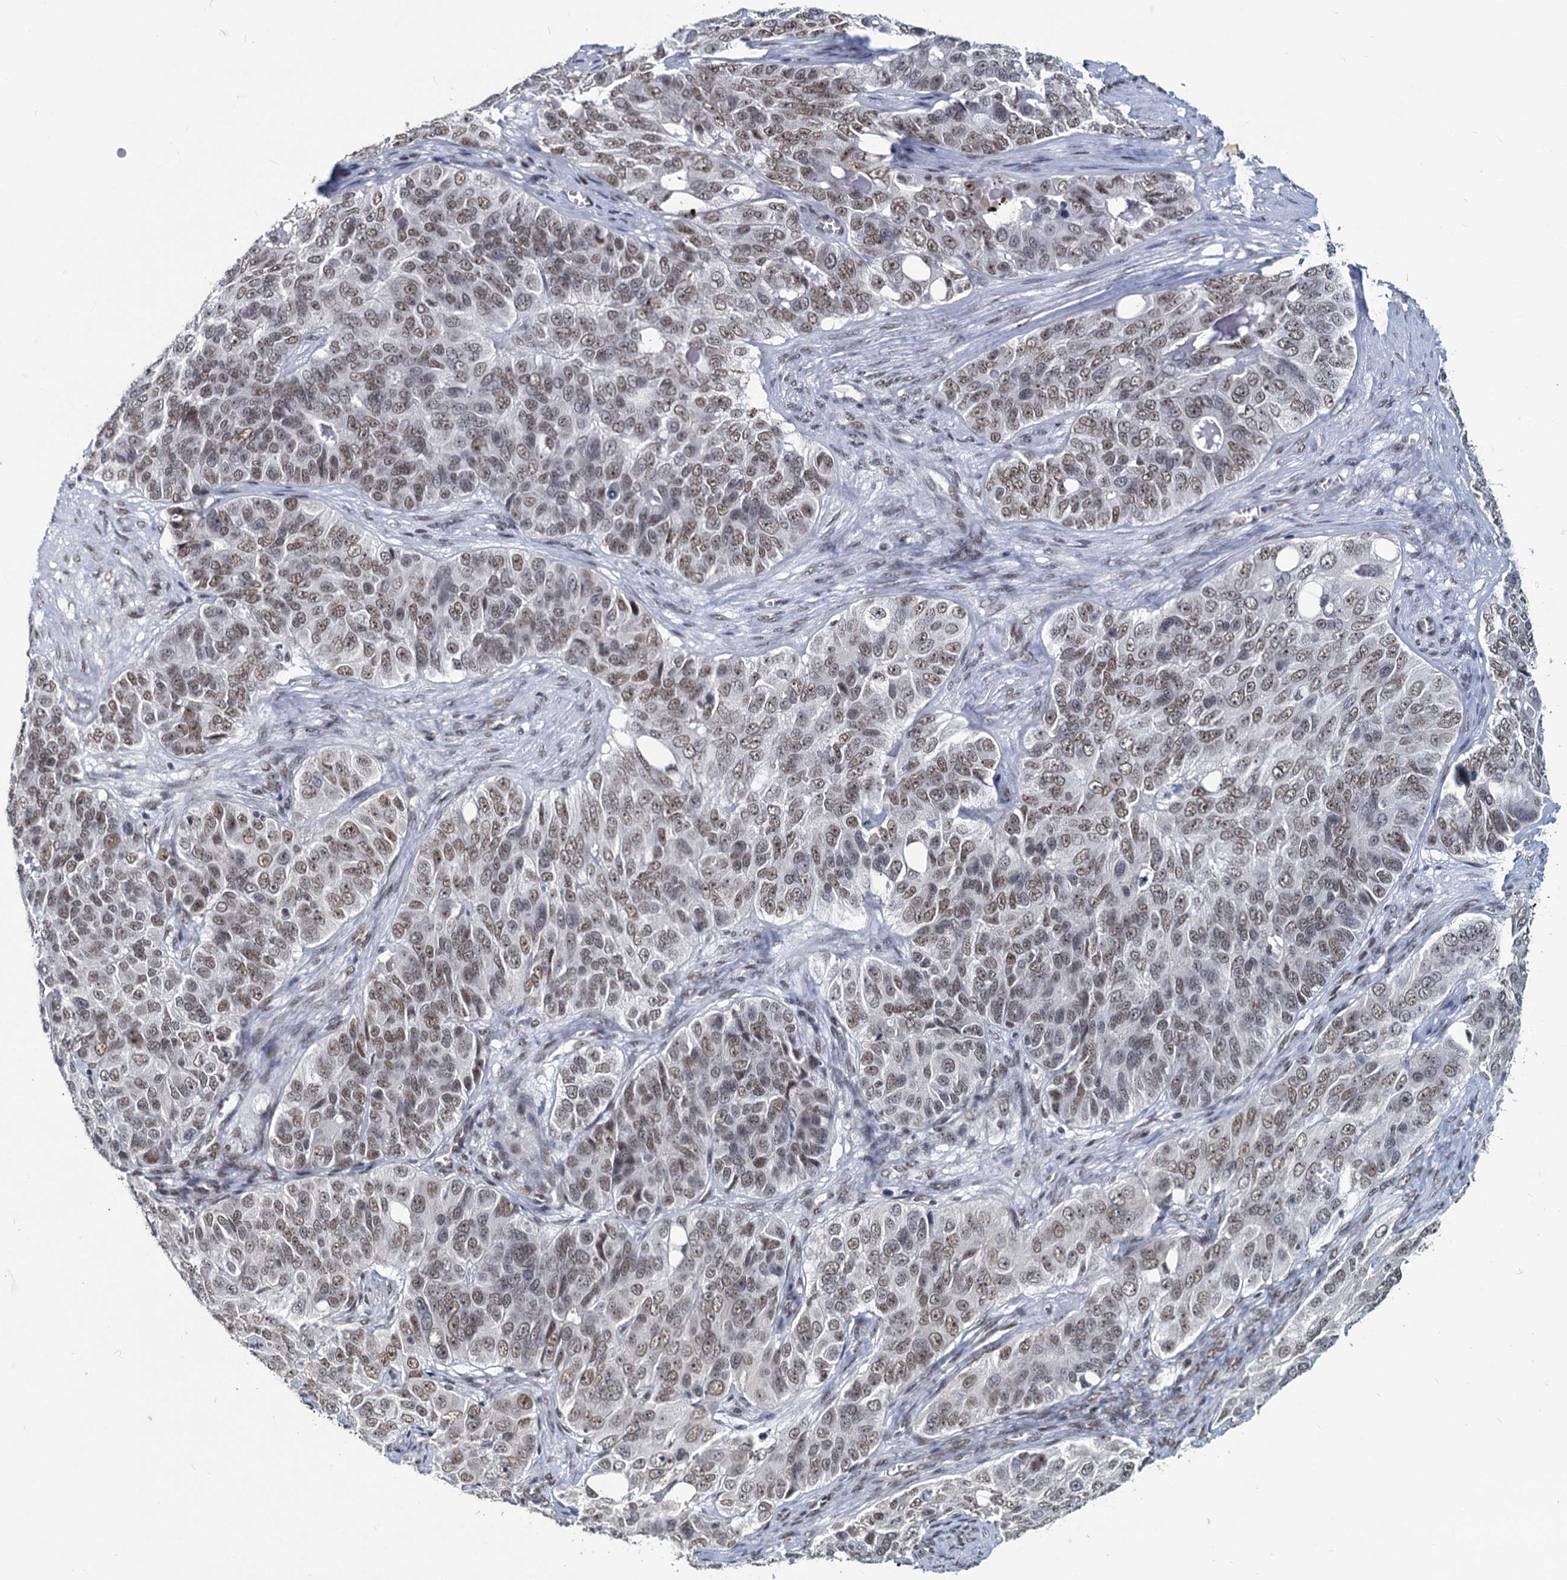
{"staining": {"intensity": "weak", "quantity": ">75%", "location": "nuclear"}, "tissue": "ovarian cancer", "cell_type": "Tumor cells", "image_type": "cancer", "snomed": [{"axis": "morphology", "description": "Carcinoma, endometroid"}, {"axis": "topography", "description": "Ovary"}], "caption": "Human ovarian cancer (endometroid carcinoma) stained with a protein marker displays weak staining in tumor cells.", "gene": "METTL14", "patient": {"sex": "female", "age": 51}}